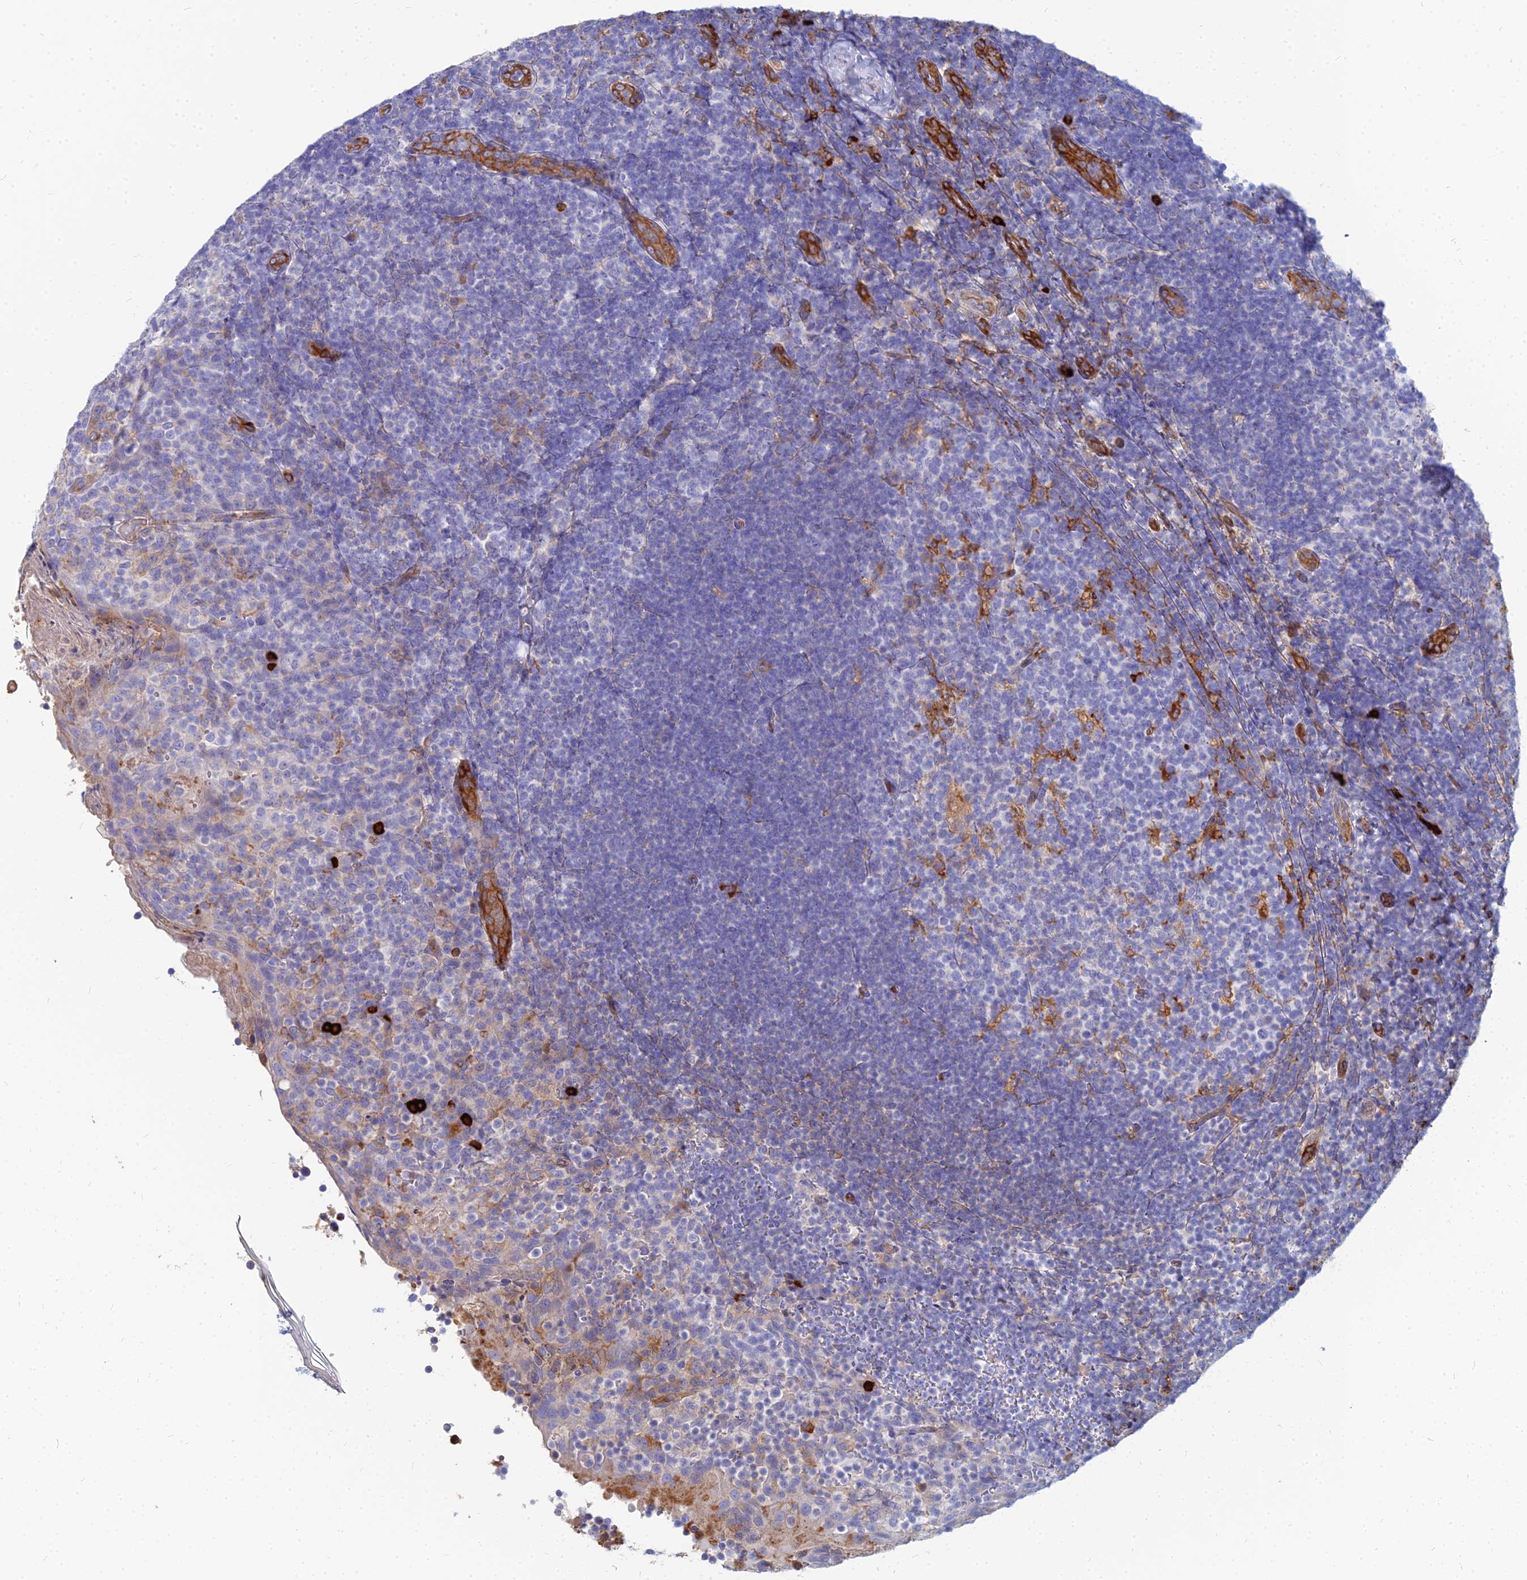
{"staining": {"intensity": "negative", "quantity": "none", "location": "none"}, "tissue": "tonsil", "cell_type": "Germinal center cells", "image_type": "normal", "snomed": [{"axis": "morphology", "description": "Normal tissue, NOS"}, {"axis": "topography", "description": "Tonsil"}], "caption": "An IHC photomicrograph of benign tonsil is shown. There is no staining in germinal center cells of tonsil. (Brightfield microscopy of DAB (3,3'-diaminobenzidine) immunohistochemistry (IHC) at high magnification).", "gene": "VAT1", "patient": {"sex": "female", "age": 10}}